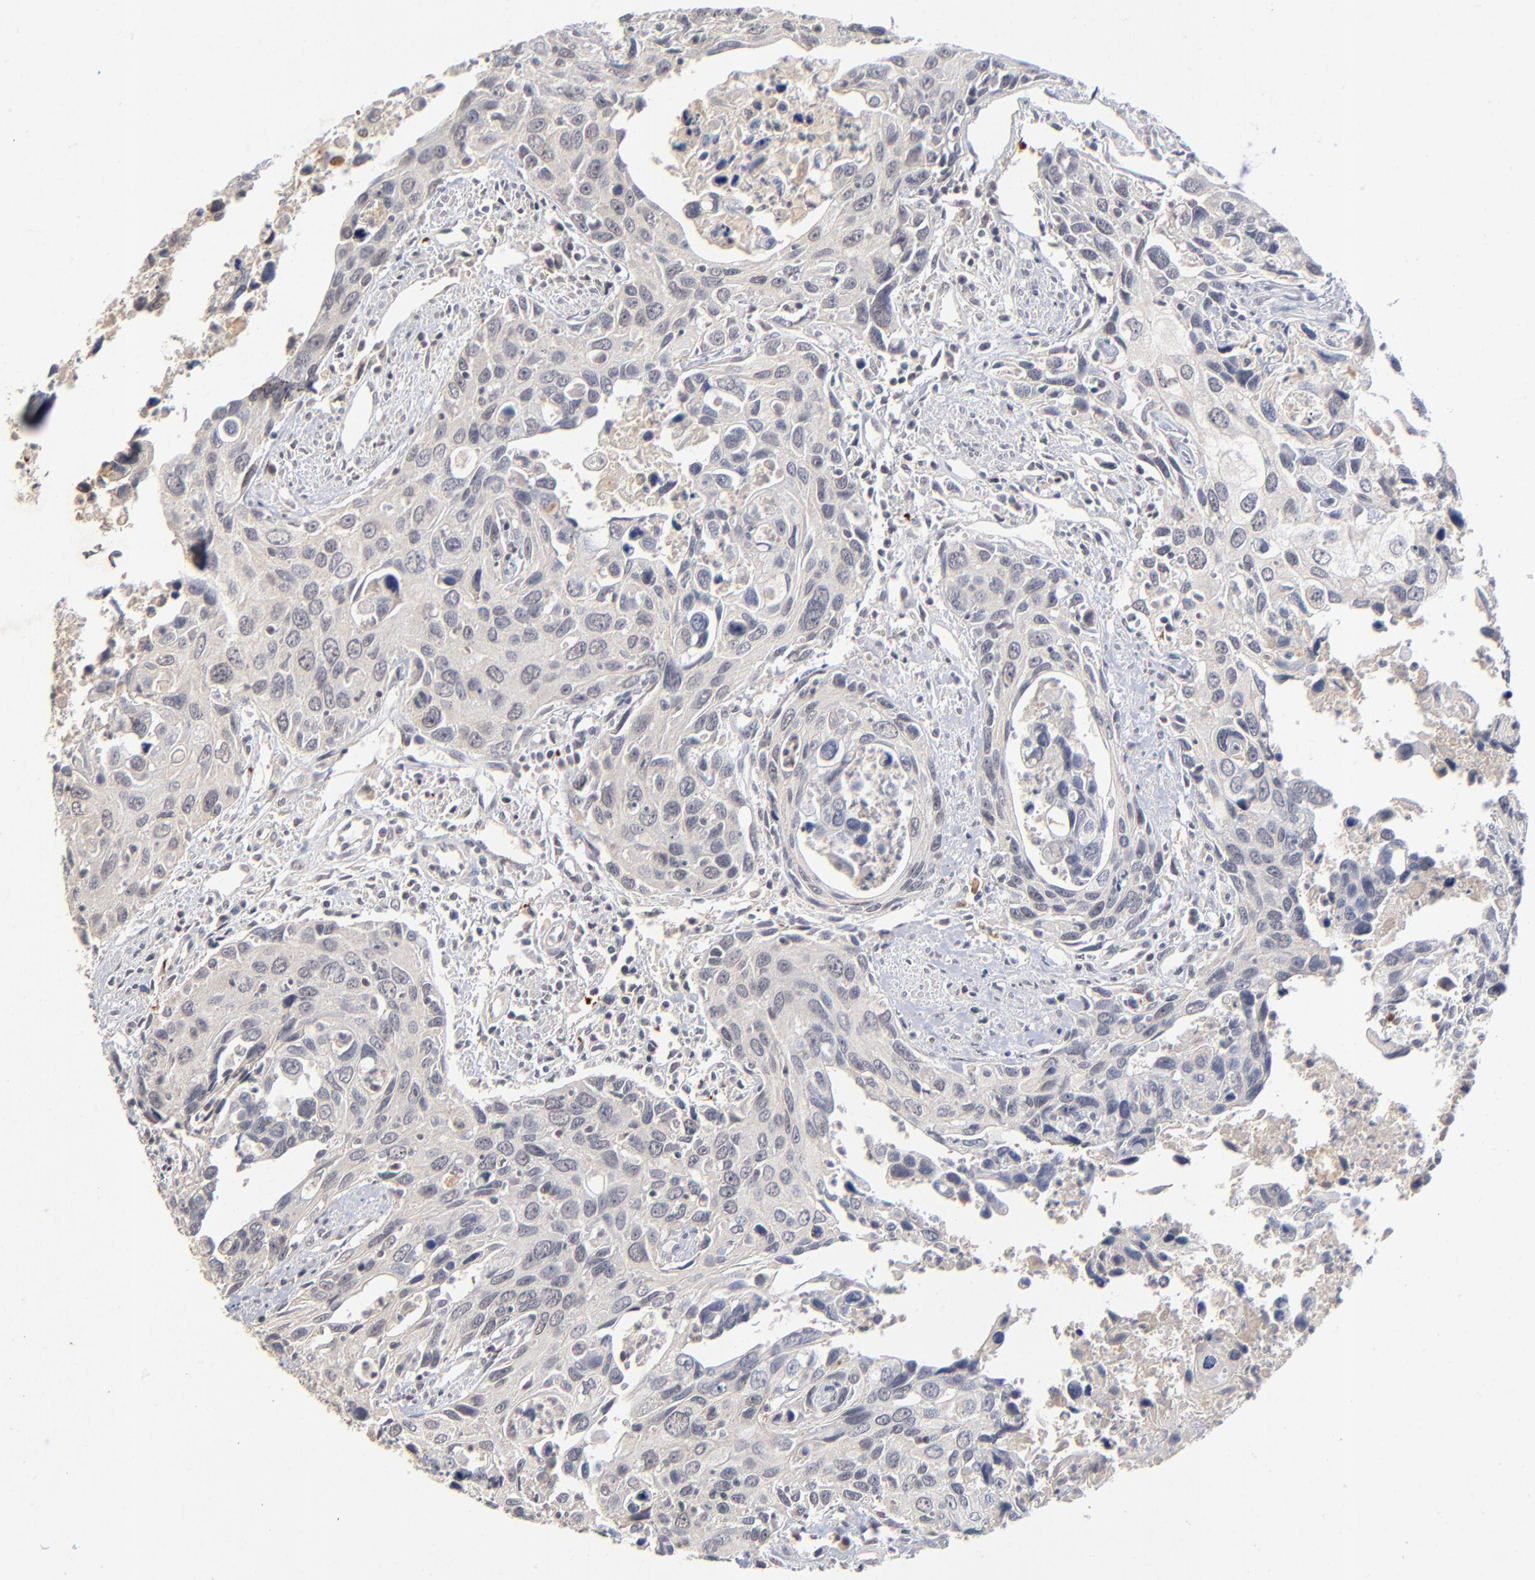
{"staining": {"intensity": "negative", "quantity": "none", "location": "none"}, "tissue": "urothelial cancer", "cell_type": "Tumor cells", "image_type": "cancer", "snomed": [{"axis": "morphology", "description": "Urothelial carcinoma, High grade"}, {"axis": "topography", "description": "Urinary bladder"}], "caption": "Urothelial cancer was stained to show a protein in brown. There is no significant expression in tumor cells. (DAB (3,3'-diaminobenzidine) immunohistochemistry (IHC) with hematoxylin counter stain).", "gene": "WSB1", "patient": {"sex": "male", "age": 71}}